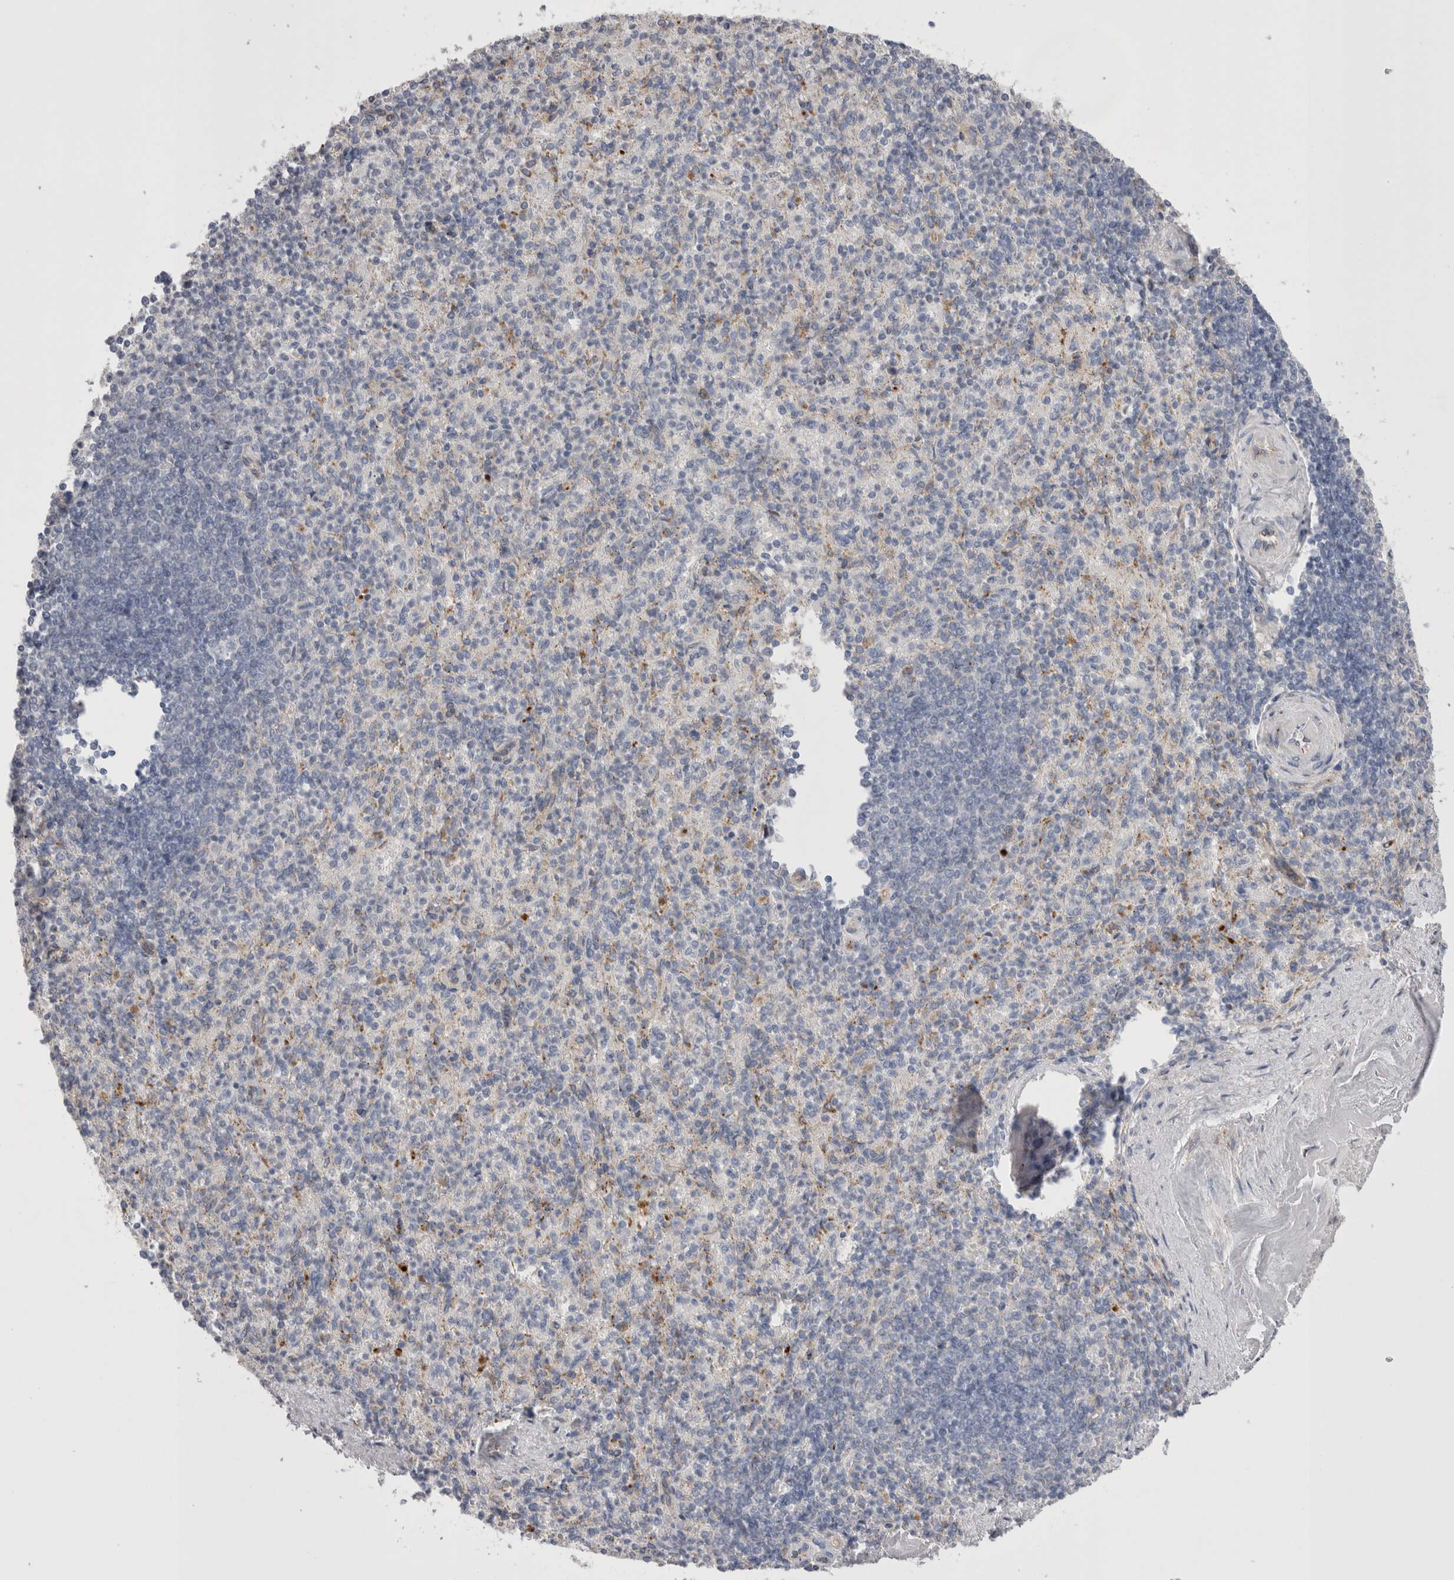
{"staining": {"intensity": "weak", "quantity": "<25%", "location": "cytoplasmic/membranous"}, "tissue": "spleen", "cell_type": "Cells in red pulp", "image_type": "normal", "snomed": [{"axis": "morphology", "description": "Normal tissue, NOS"}, {"axis": "topography", "description": "Spleen"}], "caption": "IHC micrograph of benign spleen: spleen stained with DAB (3,3'-diaminobenzidine) reveals no significant protein positivity in cells in red pulp. Brightfield microscopy of IHC stained with DAB (3,3'-diaminobenzidine) (brown) and hematoxylin (blue), captured at high magnification.", "gene": "EPDR1", "patient": {"sex": "female", "age": 74}}